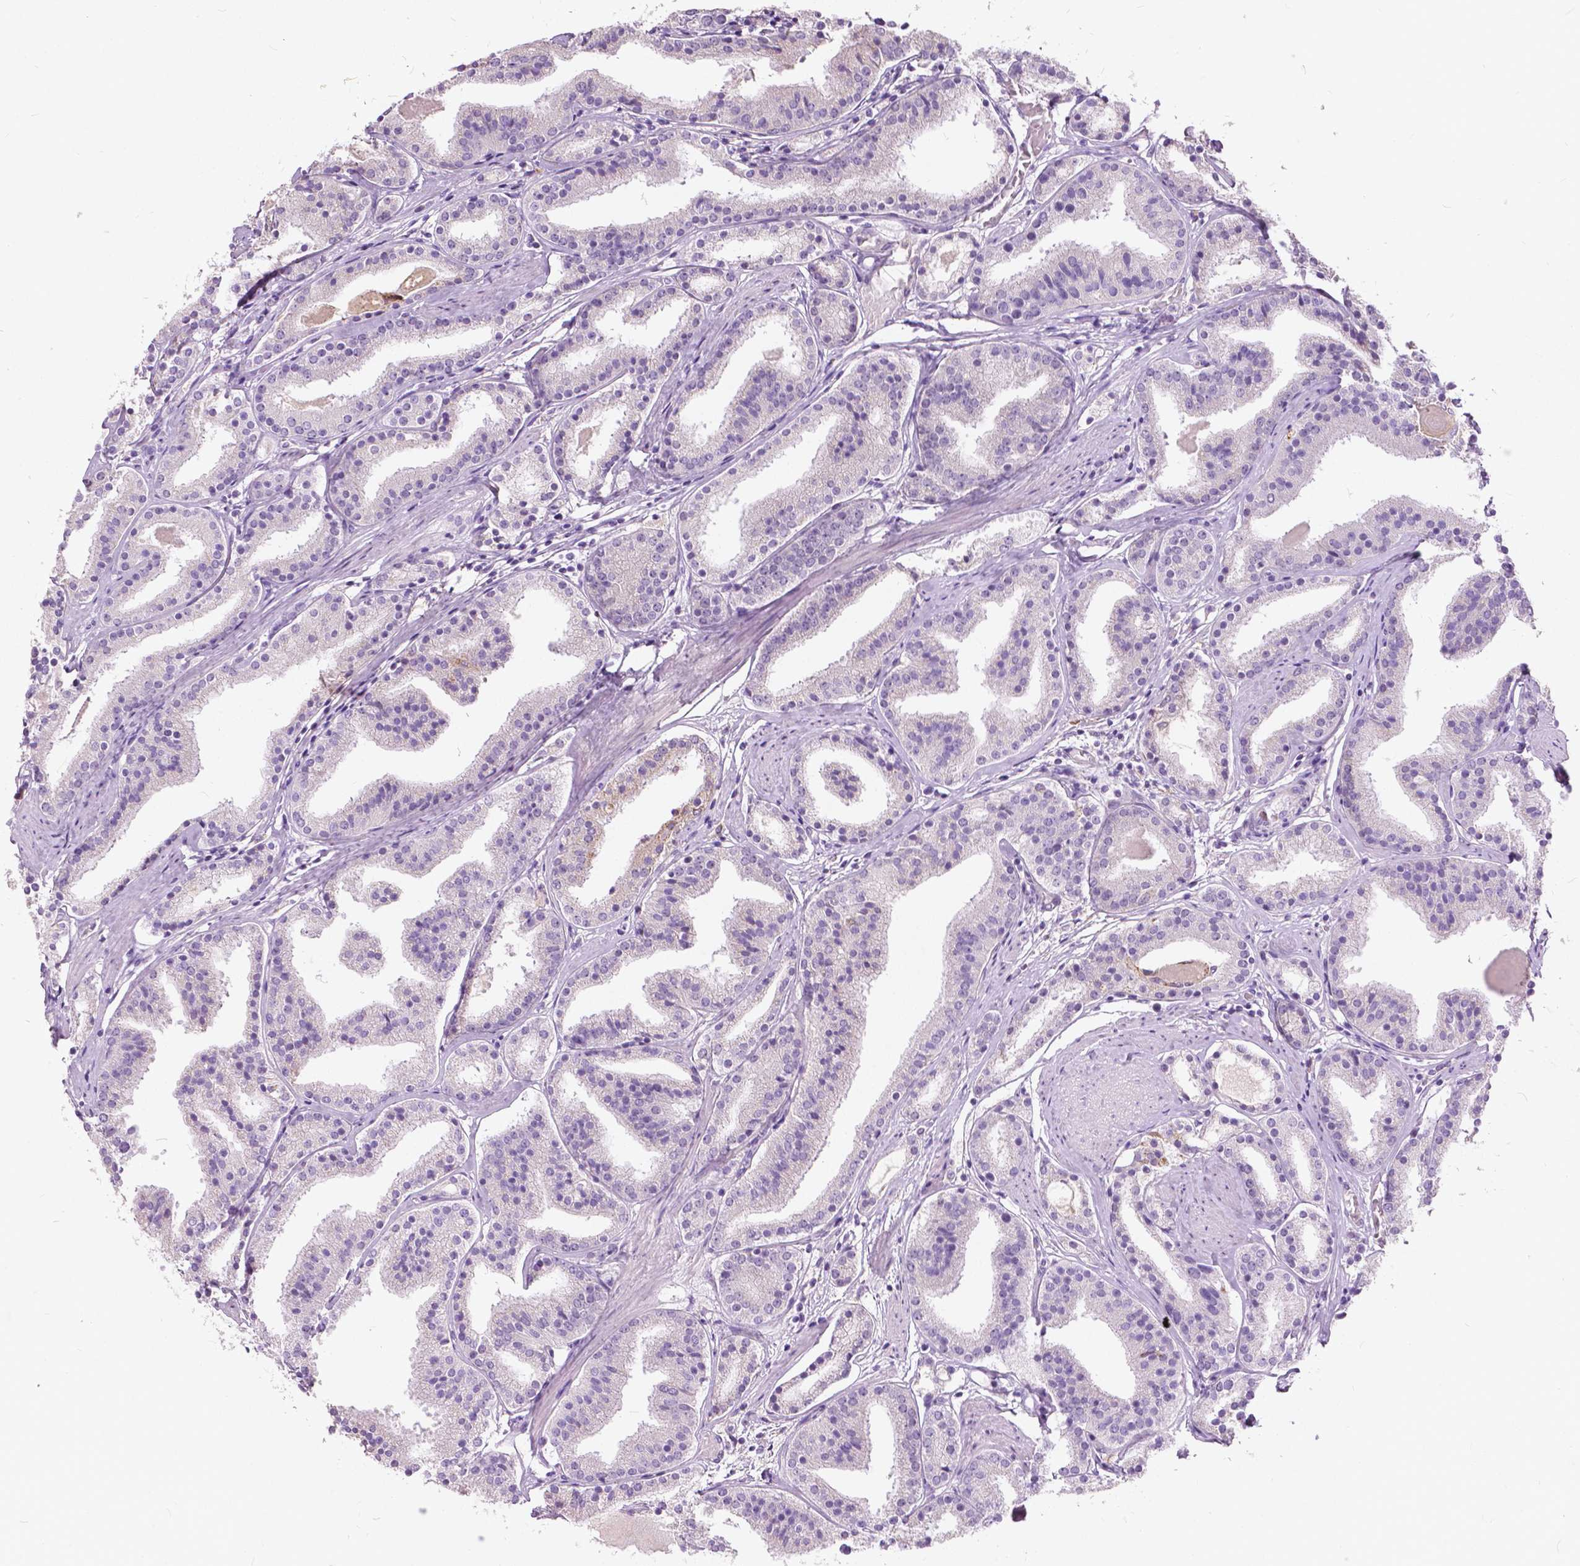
{"staining": {"intensity": "negative", "quantity": "none", "location": "none"}, "tissue": "prostate cancer", "cell_type": "Tumor cells", "image_type": "cancer", "snomed": [{"axis": "morphology", "description": "Adenocarcinoma, High grade"}, {"axis": "topography", "description": "Prostate"}], "caption": "Immunohistochemistry (IHC) of prostate cancer shows no positivity in tumor cells. (Immunohistochemistry (IHC), brightfield microscopy, high magnification).", "gene": "DLX6", "patient": {"sex": "male", "age": 63}}